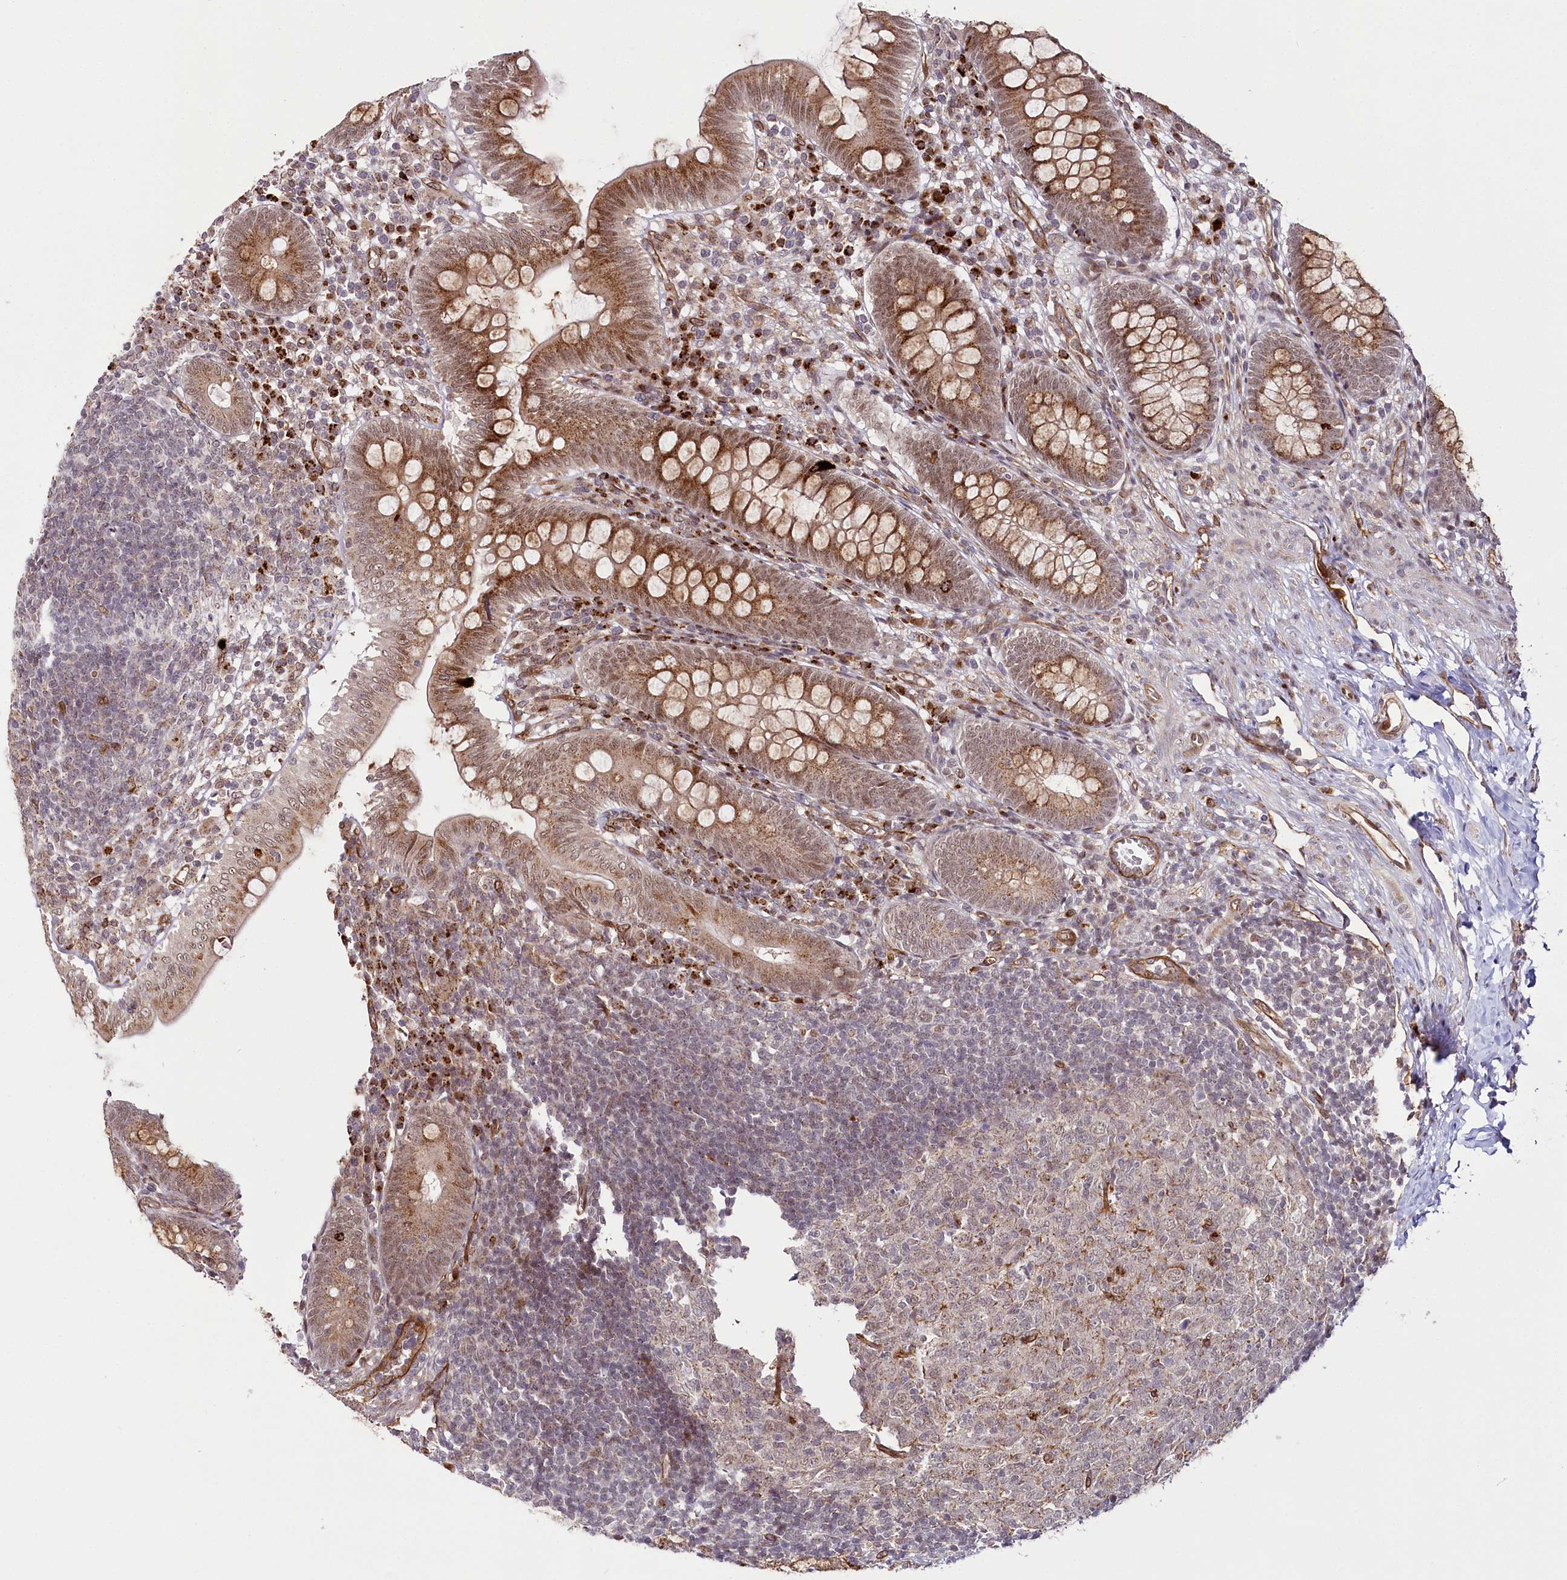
{"staining": {"intensity": "moderate", "quantity": ">75%", "location": "cytoplasmic/membranous"}, "tissue": "appendix", "cell_type": "Glandular cells", "image_type": "normal", "snomed": [{"axis": "morphology", "description": "Normal tissue, NOS"}, {"axis": "topography", "description": "Appendix"}], "caption": "The histopathology image exhibits immunohistochemical staining of unremarkable appendix. There is moderate cytoplasmic/membranous expression is appreciated in about >75% of glandular cells.", "gene": "COPG1", "patient": {"sex": "male", "age": 14}}